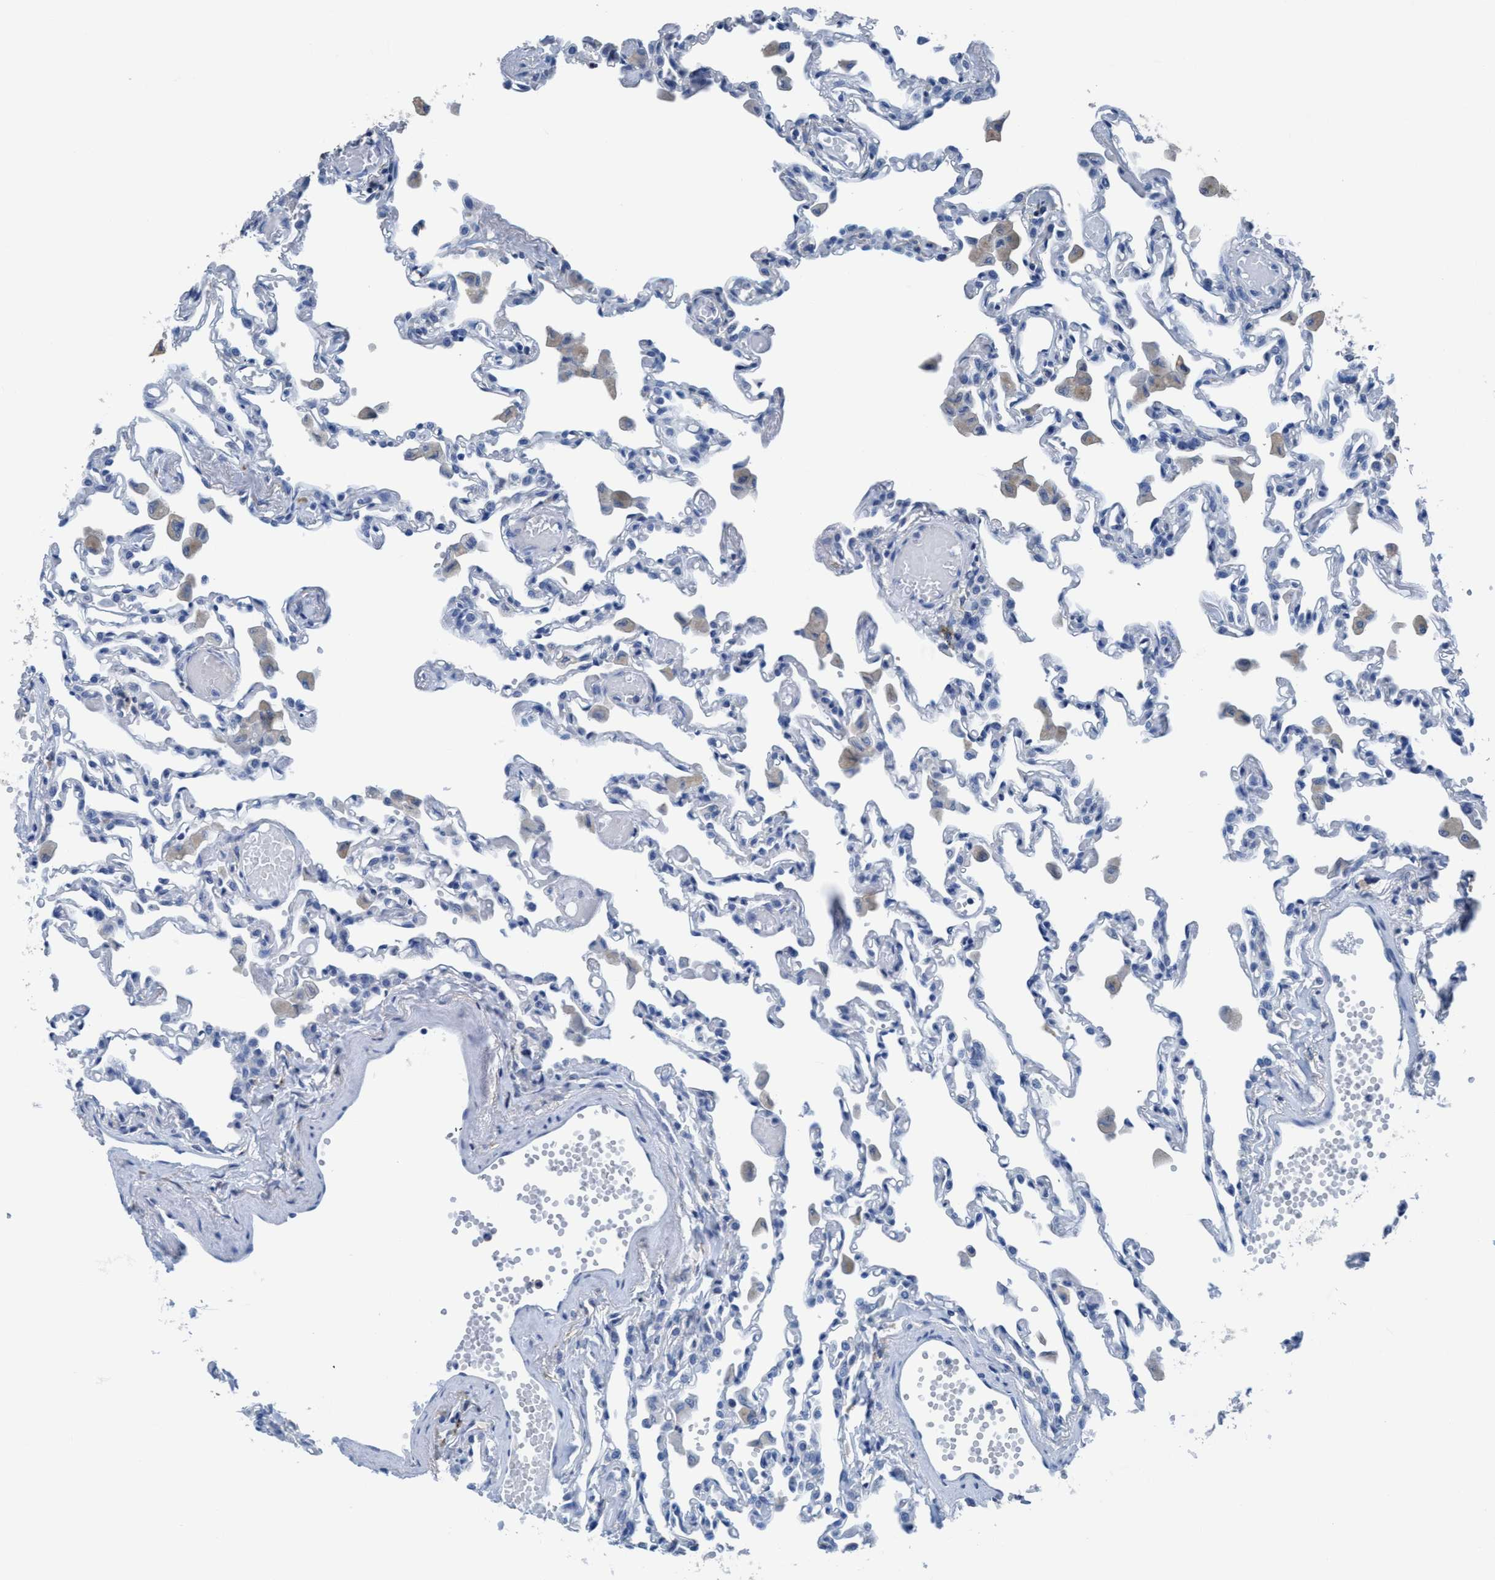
{"staining": {"intensity": "negative", "quantity": "none", "location": "none"}, "tissue": "lung", "cell_type": "Alveolar cells", "image_type": "normal", "snomed": [{"axis": "morphology", "description": "Normal tissue, NOS"}, {"axis": "topography", "description": "Bronchus"}, {"axis": "topography", "description": "Lung"}], "caption": "High magnification brightfield microscopy of normal lung stained with DAB (brown) and counterstained with hematoxylin (blue): alveolar cells show no significant expression.", "gene": "DNAI1", "patient": {"sex": "female", "age": 49}}